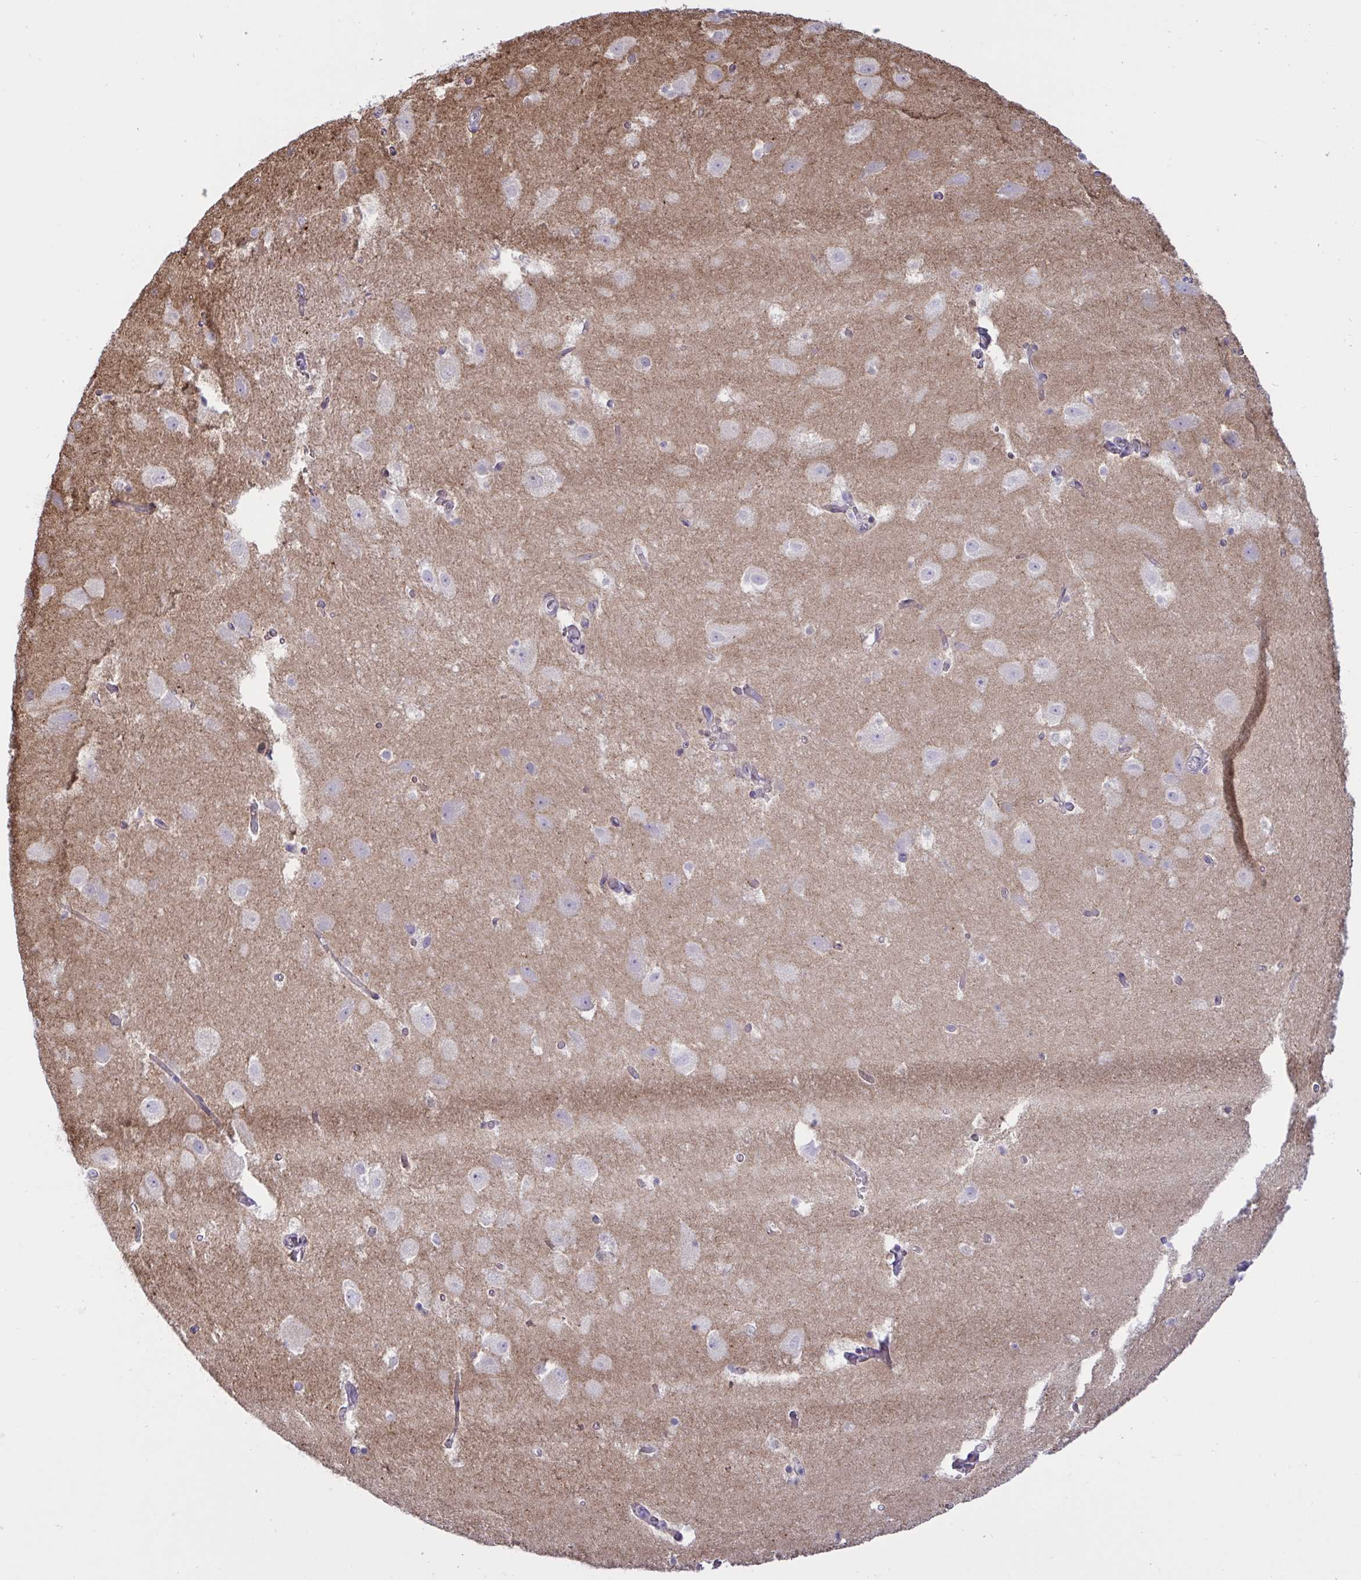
{"staining": {"intensity": "negative", "quantity": "none", "location": "none"}, "tissue": "hippocampus", "cell_type": "Glial cells", "image_type": "normal", "snomed": [{"axis": "morphology", "description": "Normal tissue, NOS"}, {"axis": "topography", "description": "Hippocampus"}], "caption": "The micrograph exhibits no significant positivity in glial cells of hippocampus.", "gene": "NTN1", "patient": {"sex": "female", "age": 52}}